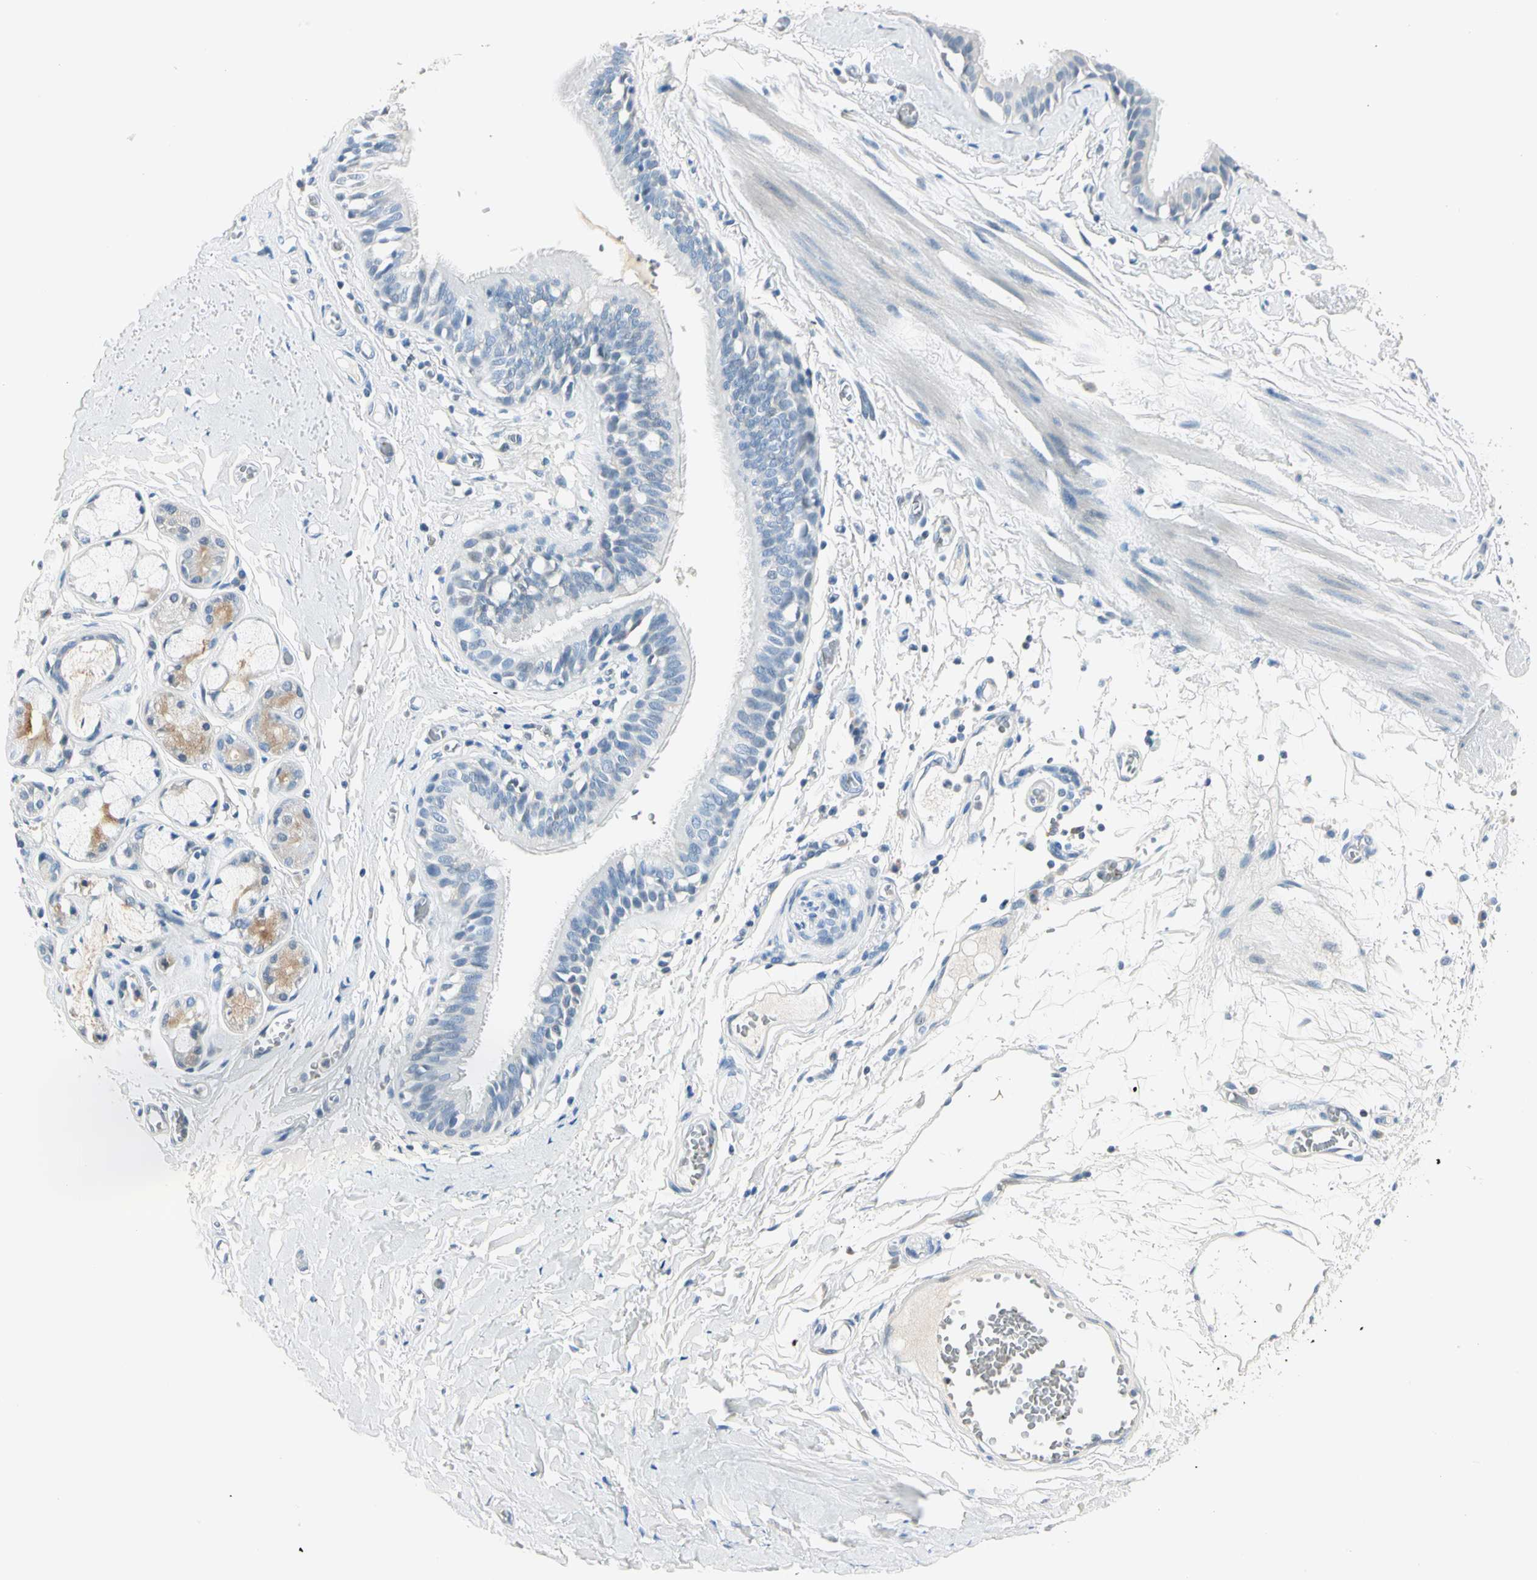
{"staining": {"intensity": "negative", "quantity": "none", "location": "none"}, "tissue": "bronchus", "cell_type": "Respiratory epithelial cells", "image_type": "normal", "snomed": [{"axis": "morphology", "description": "Normal tissue, NOS"}, {"axis": "topography", "description": "Bronchus"}, {"axis": "topography", "description": "Lung"}], "caption": "IHC histopathology image of unremarkable human bronchus stained for a protein (brown), which demonstrates no staining in respiratory epithelial cells. (Brightfield microscopy of DAB IHC at high magnification).", "gene": "CA1", "patient": {"sex": "female", "age": 56}}